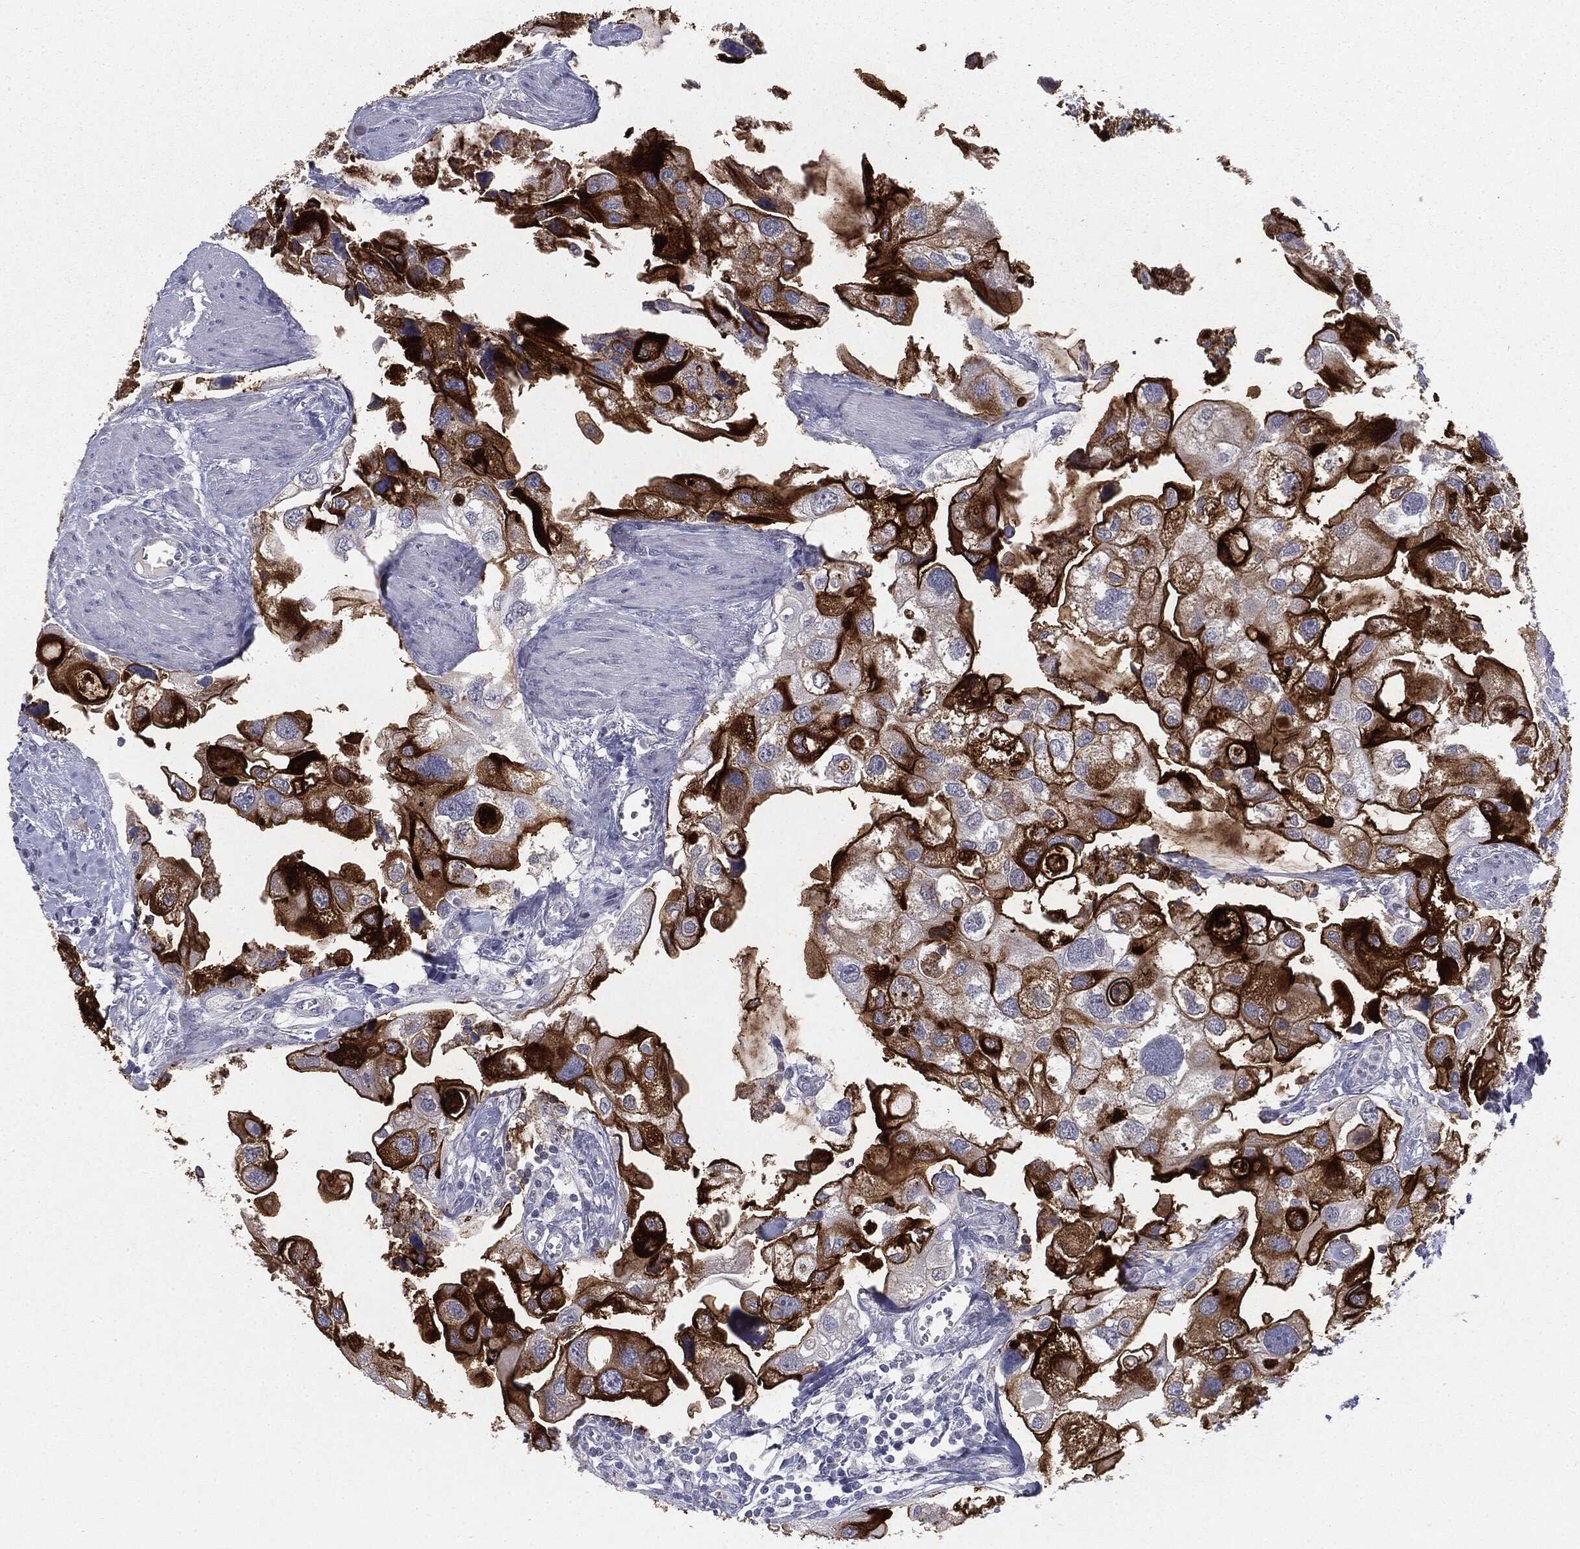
{"staining": {"intensity": "strong", "quantity": "25%-75%", "location": "cytoplasmic/membranous"}, "tissue": "urothelial cancer", "cell_type": "Tumor cells", "image_type": "cancer", "snomed": [{"axis": "morphology", "description": "Urothelial carcinoma, High grade"}, {"axis": "topography", "description": "Urinary bladder"}], "caption": "Immunohistochemistry histopathology image of neoplastic tissue: human urothelial cancer stained using IHC displays high levels of strong protein expression localized specifically in the cytoplasmic/membranous of tumor cells, appearing as a cytoplasmic/membranous brown color.", "gene": "MUC1", "patient": {"sex": "male", "age": 59}}